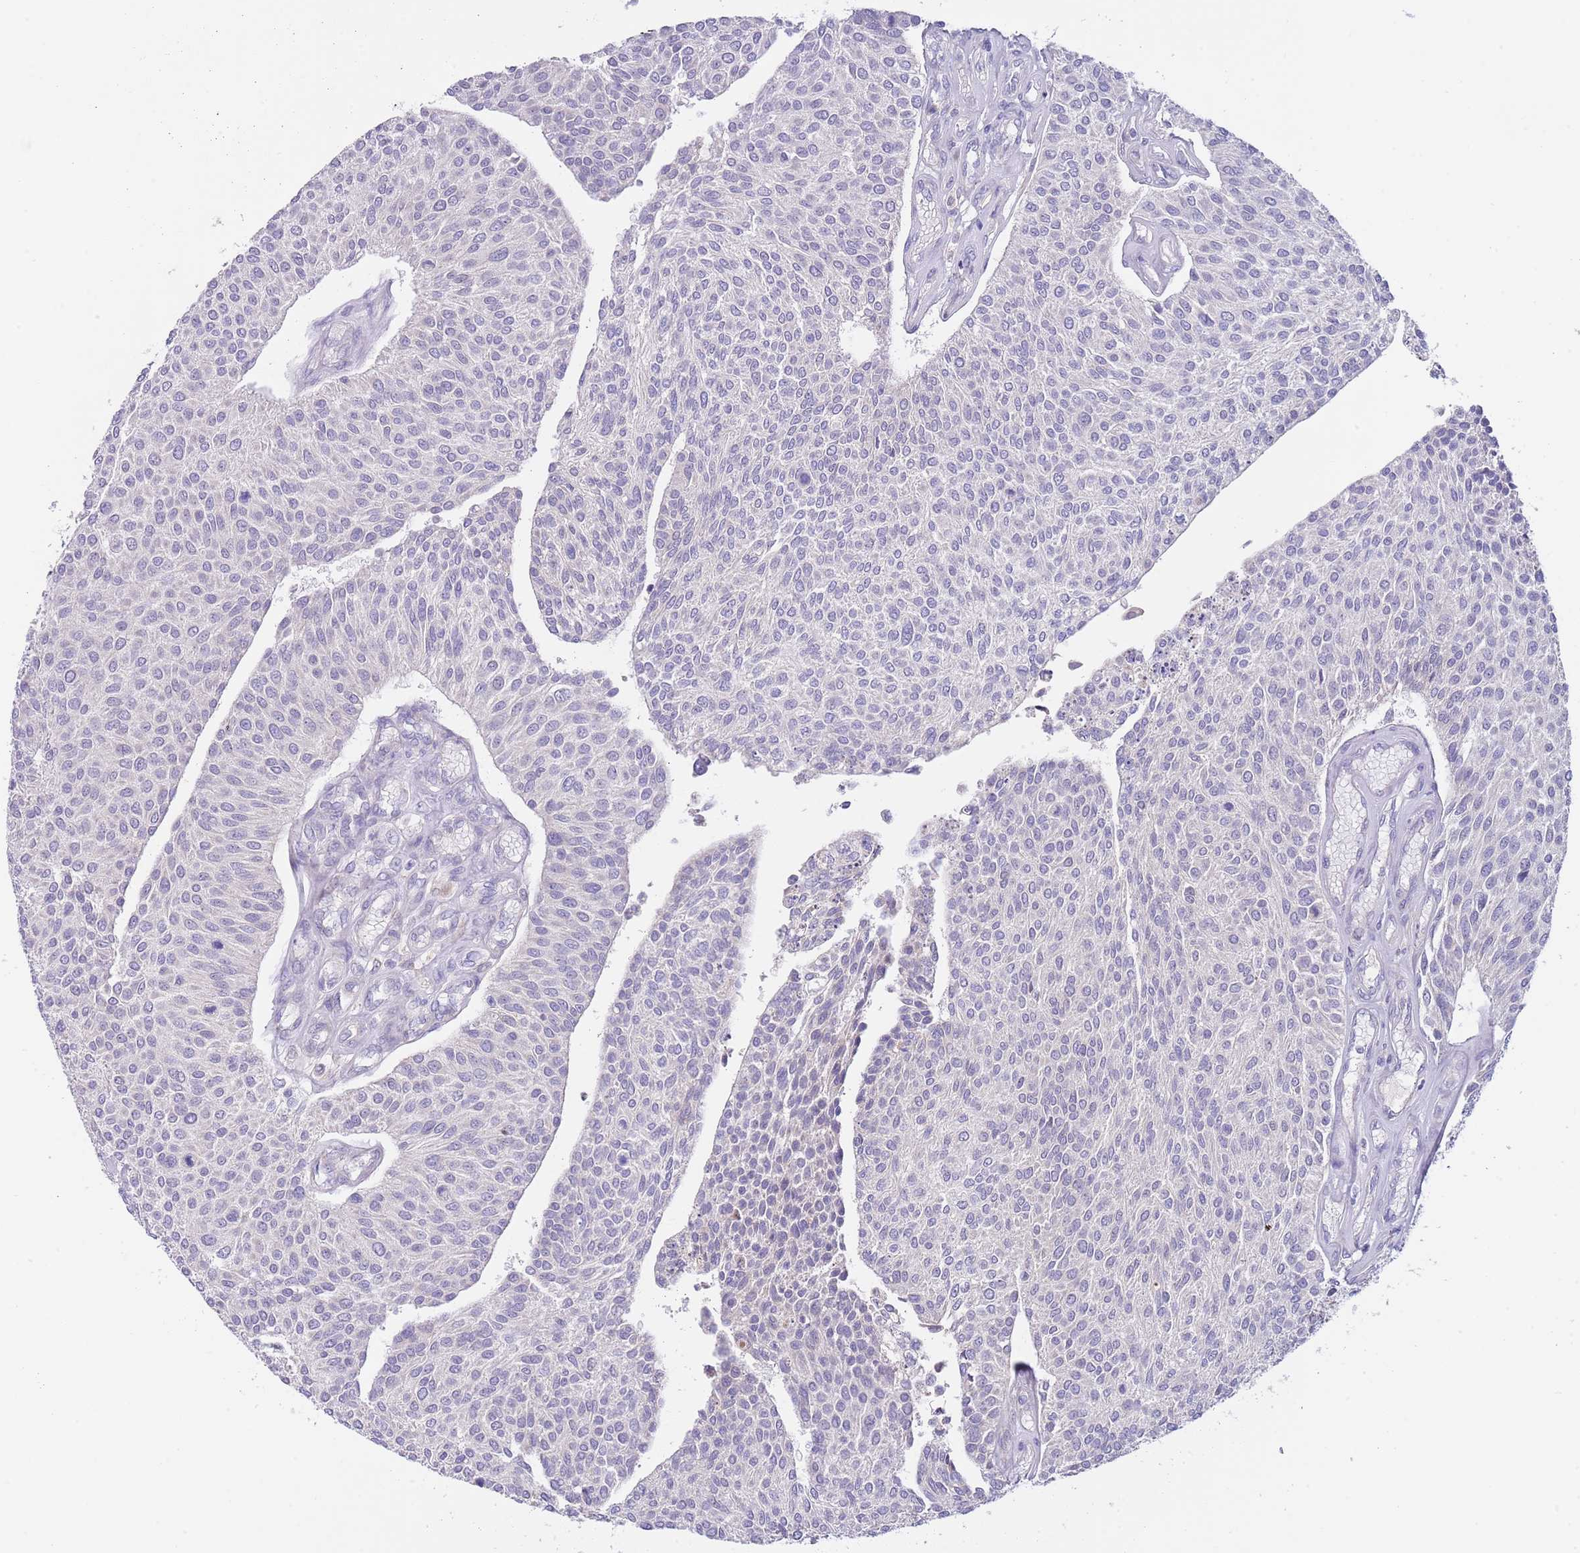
{"staining": {"intensity": "negative", "quantity": "none", "location": "none"}, "tissue": "urothelial cancer", "cell_type": "Tumor cells", "image_type": "cancer", "snomed": [{"axis": "morphology", "description": "Urothelial carcinoma, NOS"}, {"axis": "topography", "description": "Urinary bladder"}], "caption": "This histopathology image is of transitional cell carcinoma stained with IHC to label a protein in brown with the nuclei are counter-stained blue. There is no expression in tumor cells.", "gene": "AP1S2", "patient": {"sex": "male", "age": 55}}